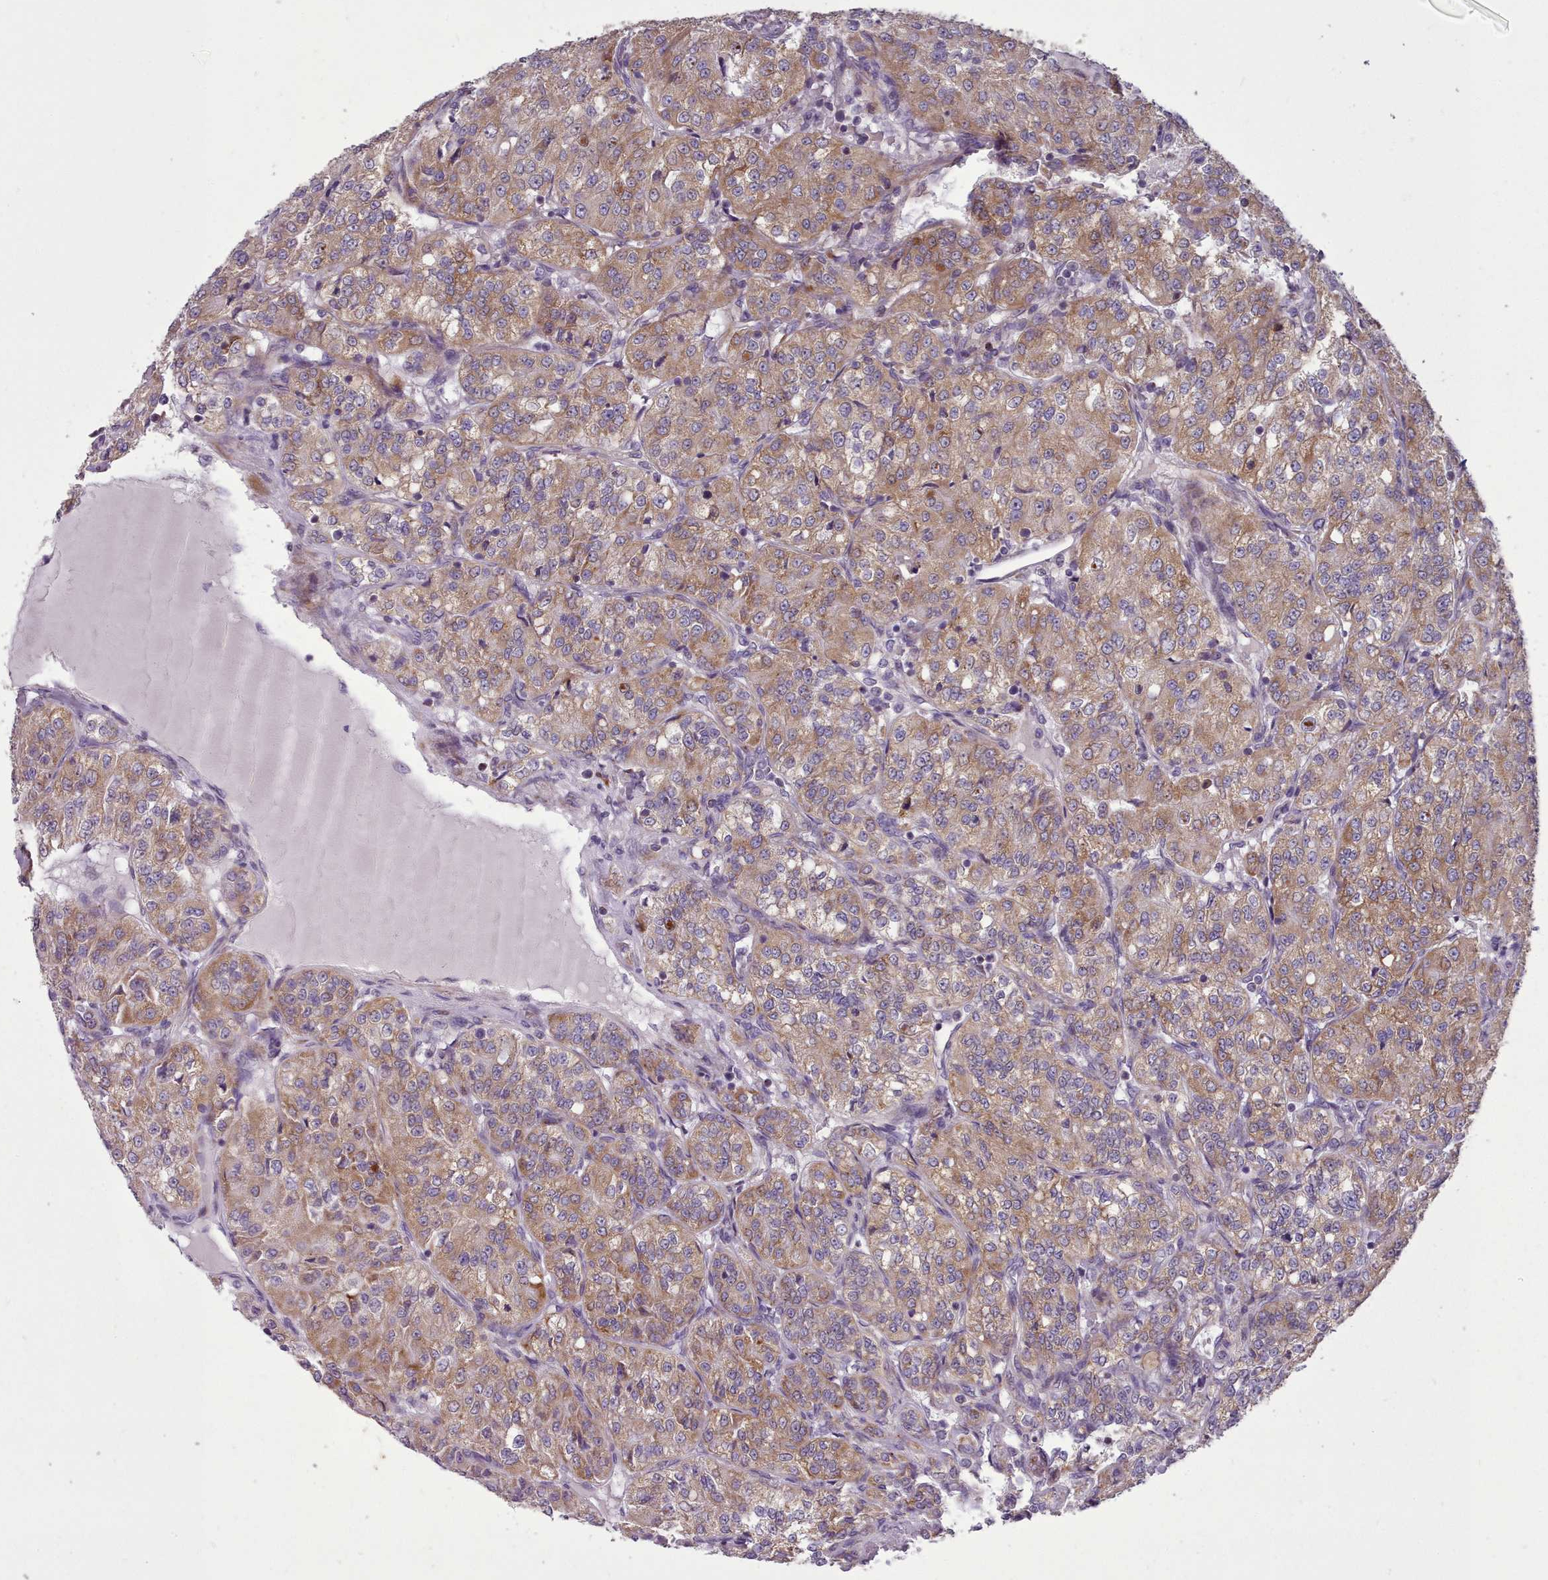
{"staining": {"intensity": "moderate", "quantity": ">75%", "location": "cytoplasmic/membranous"}, "tissue": "renal cancer", "cell_type": "Tumor cells", "image_type": "cancer", "snomed": [{"axis": "morphology", "description": "Adenocarcinoma, NOS"}, {"axis": "topography", "description": "Kidney"}], "caption": "Immunohistochemical staining of human renal adenocarcinoma displays medium levels of moderate cytoplasmic/membranous positivity in approximately >75% of tumor cells. Nuclei are stained in blue.", "gene": "FKBP10", "patient": {"sex": "female", "age": 63}}